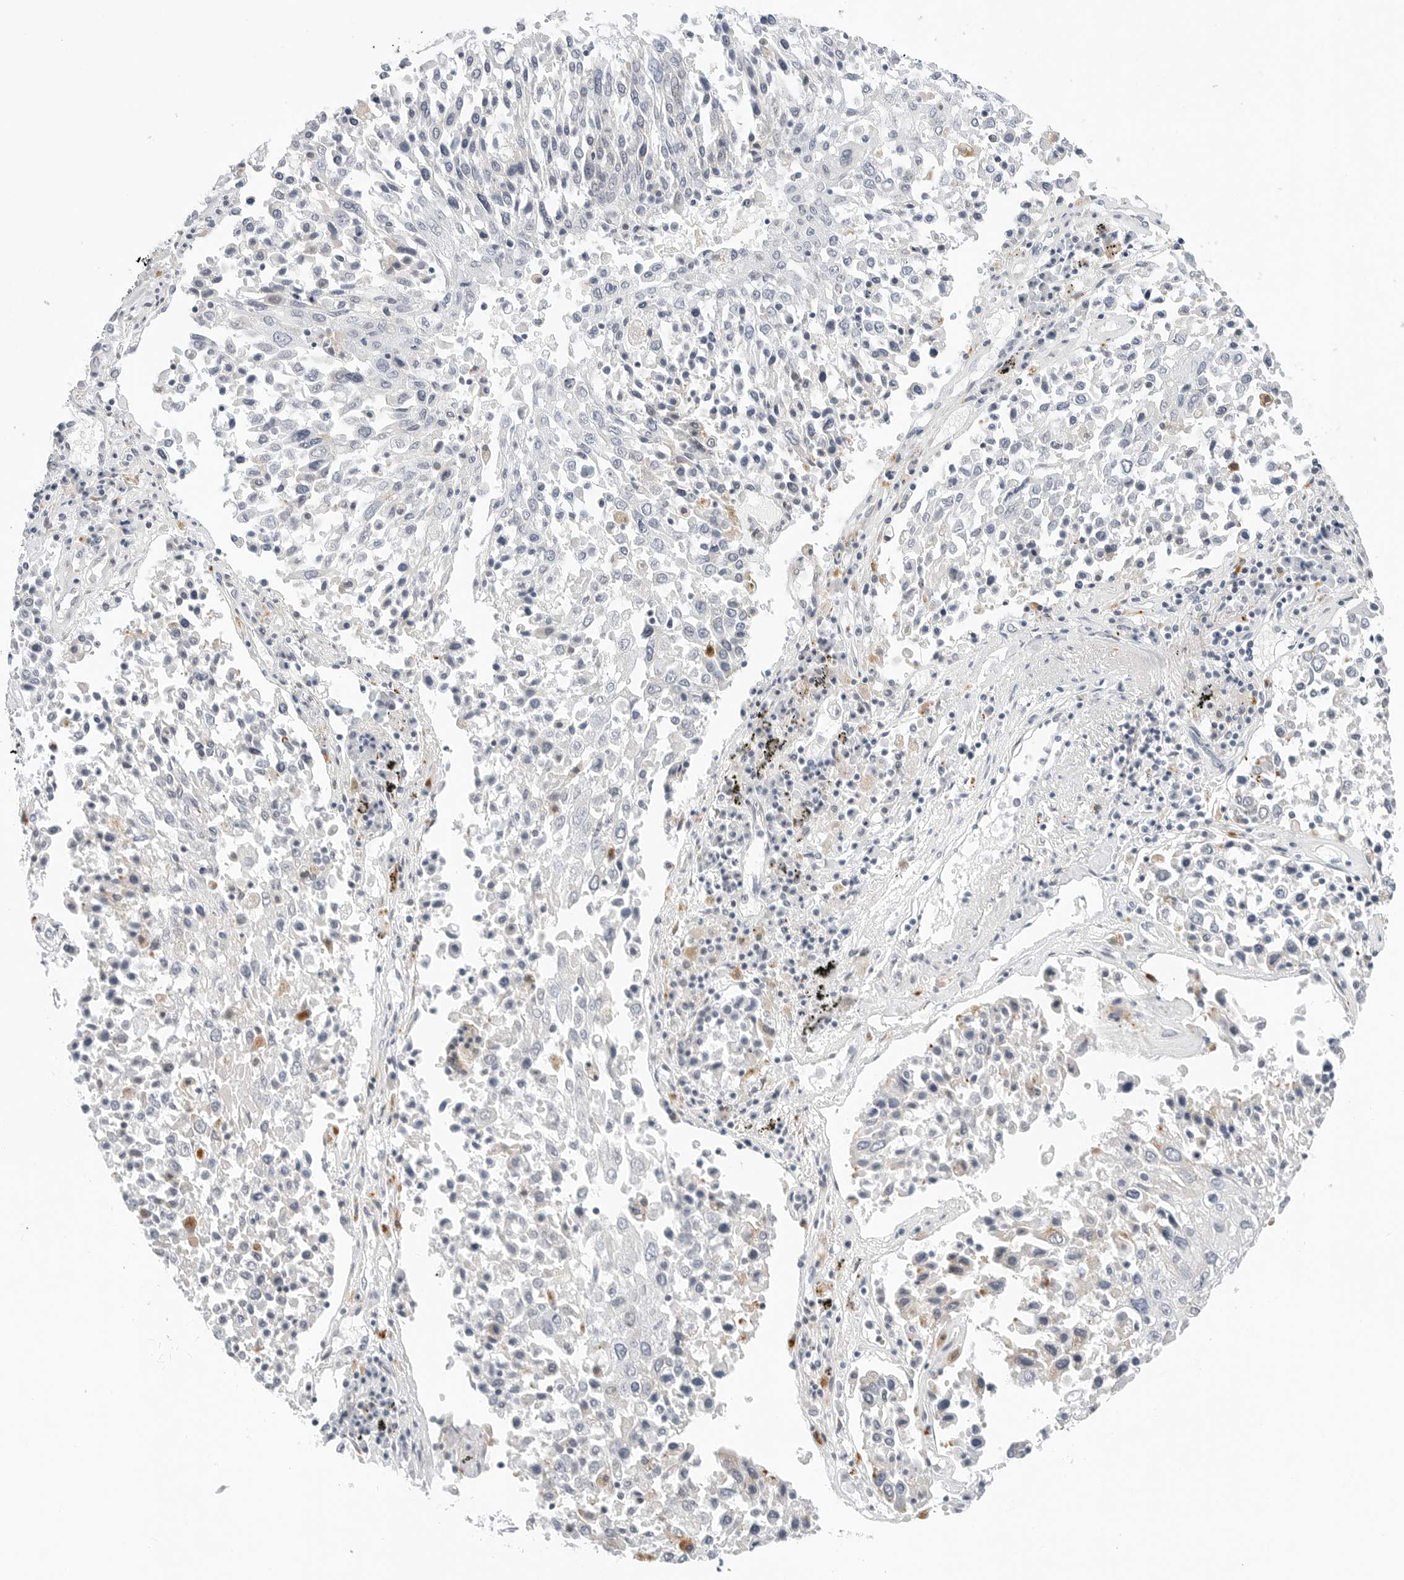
{"staining": {"intensity": "negative", "quantity": "none", "location": "none"}, "tissue": "lung cancer", "cell_type": "Tumor cells", "image_type": "cancer", "snomed": [{"axis": "morphology", "description": "Squamous cell carcinoma, NOS"}, {"axis": "topography", "description": "Lung"}], "caption": "DAB immunohistochemical staining of human squamous cell carcinoma (lung) shows no significant expression in tumor cells.", "gene": "TSEN2", "patient": {"sex": "male", "age": 65}}